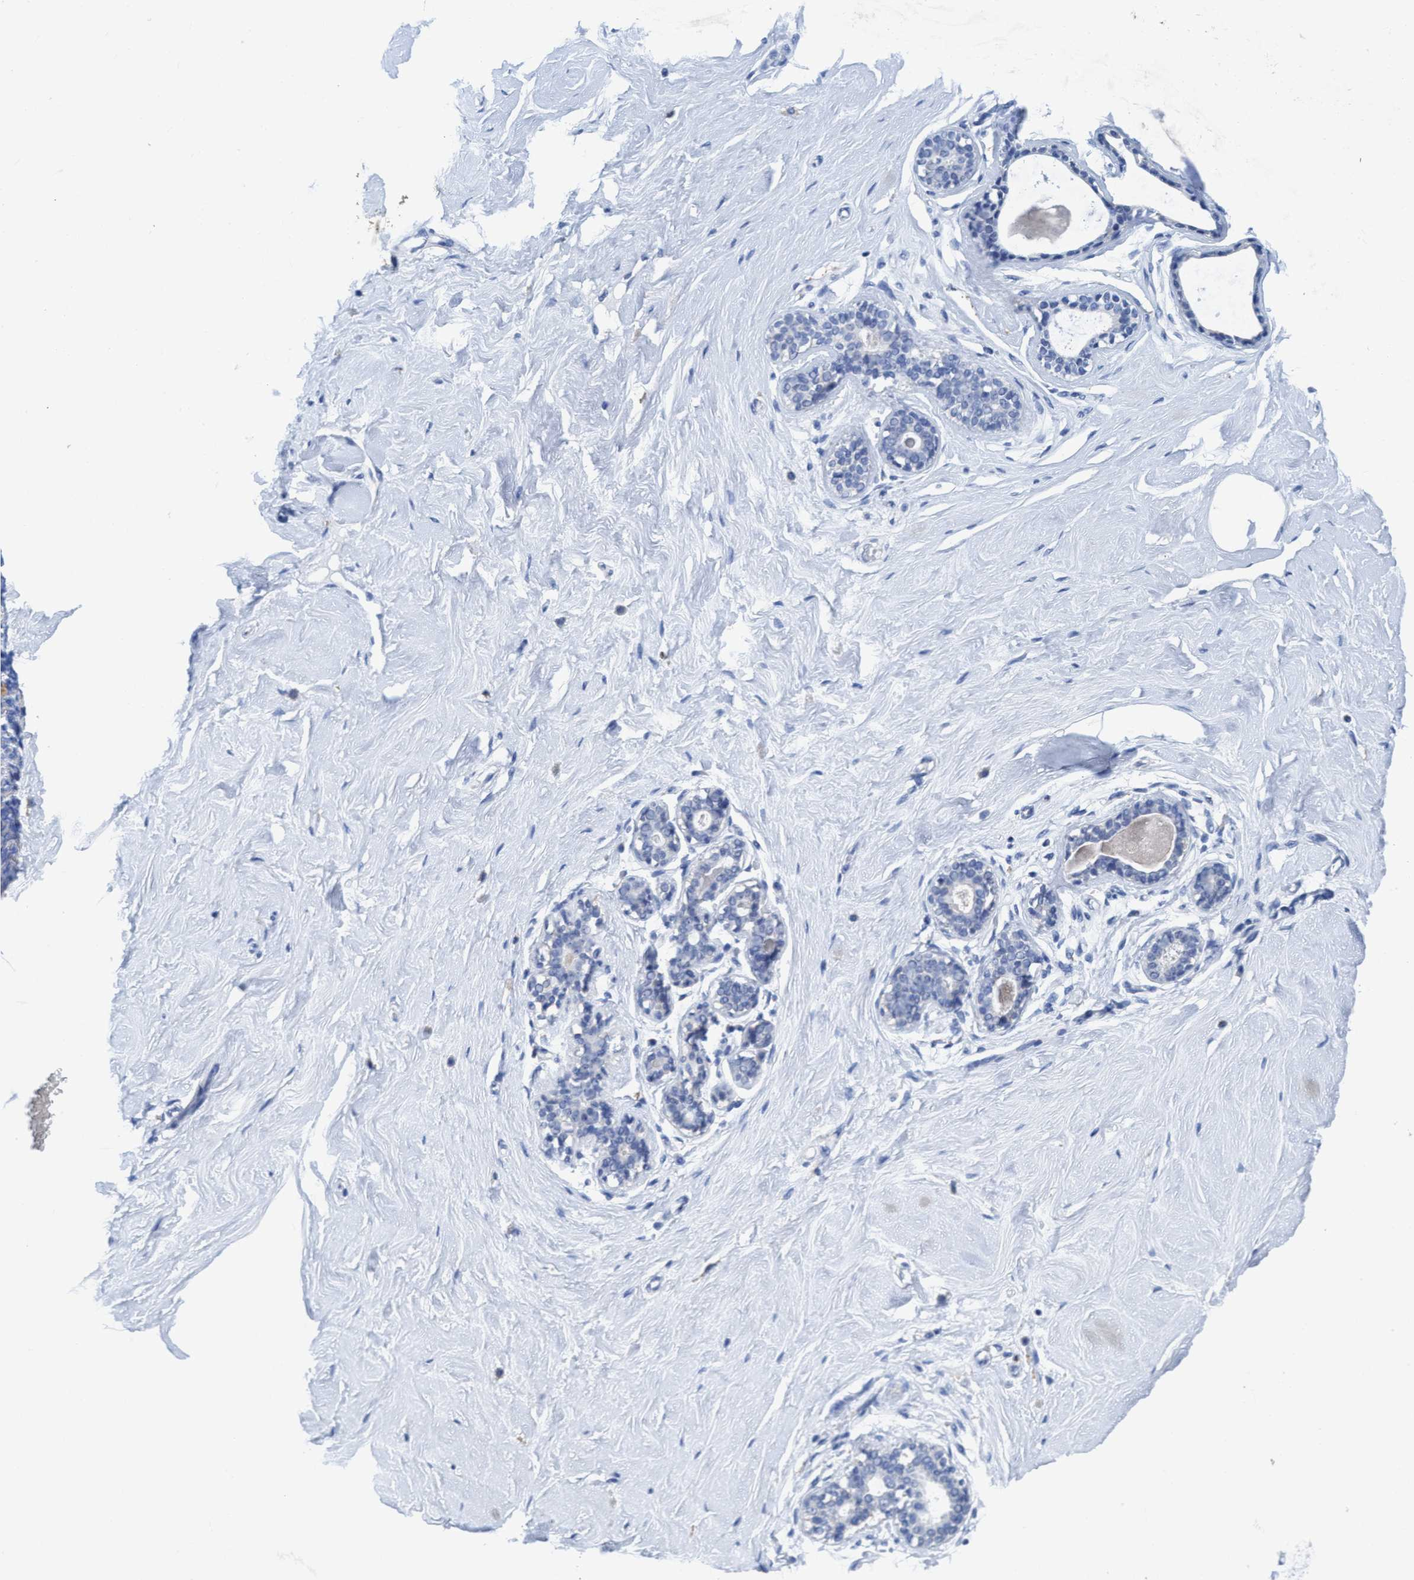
{"staining": {"intensity": "negative", "quantity": "none", "location": "none"}, "tissue": "breast", "cell_type": "Adipocytes", "image_type": "normal", "snomed": [{"axis": "morphology", "description": "Normal tissue, NOS"}, {"axis": "topography", "description": "Breast"}], "caption": "DAB (3,3'-diaminobenzidine) immunohistochemical staining of unremarkable human breast demonstrates no significant staining in adipocytes.", "gene": "DNAI1", "patient": {"sex": "female", "age": 23}}